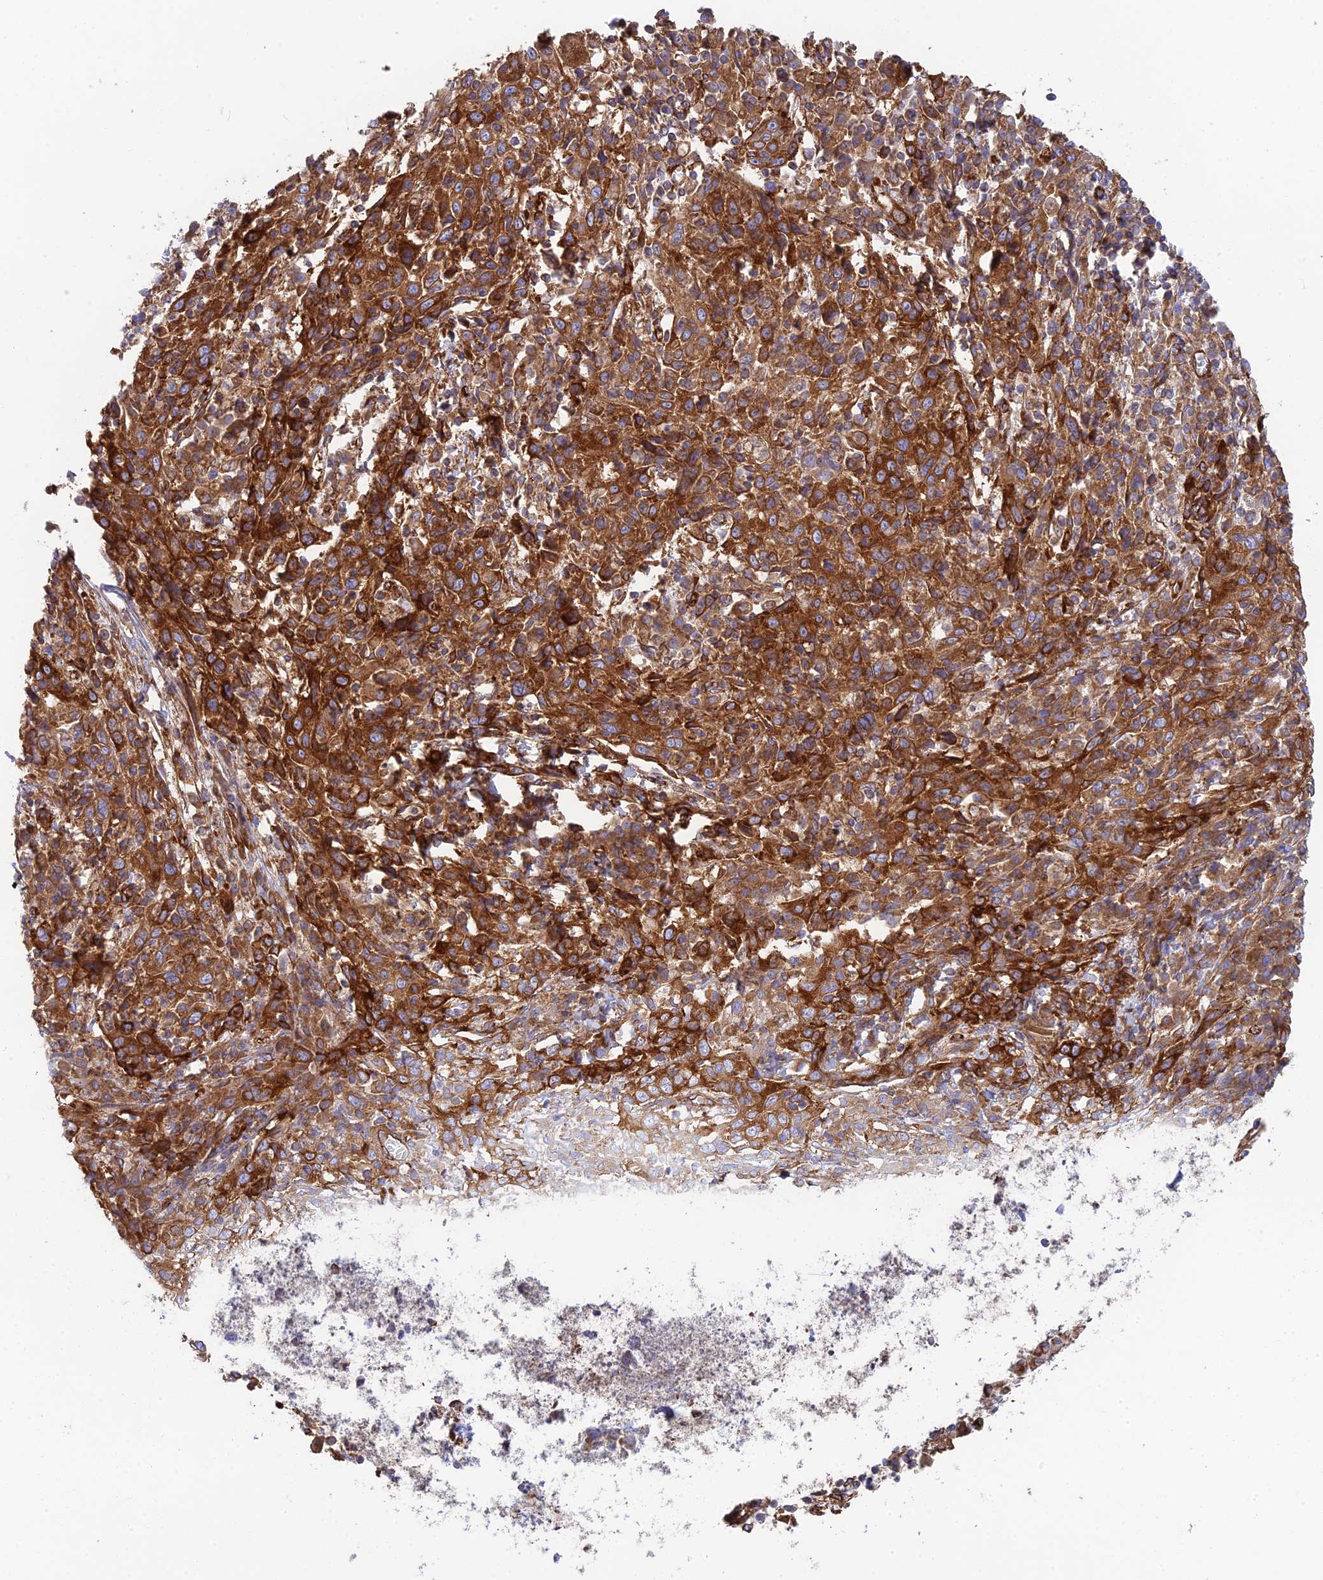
{"staining": {"intensity": "strong", "quantity": ">75%", "location": "cytoplasmic/membranous"}, "tissue": "cervical cancer", "cell_type": "Tumor cells", "image_type": "cancer", "snomed": [{"axis": "morphology", "description": "Squamous cell carcinoma, NOS"}, {"axis": "topography", "description": "Cervix"}], "caption": "An image of human cervical cancer stained for a protein exhibits strong cytoplasmic/membranous brown staining in tumor cells.", "gene": "CCDC69", "patient": {"sex": "female", "age": 46}}